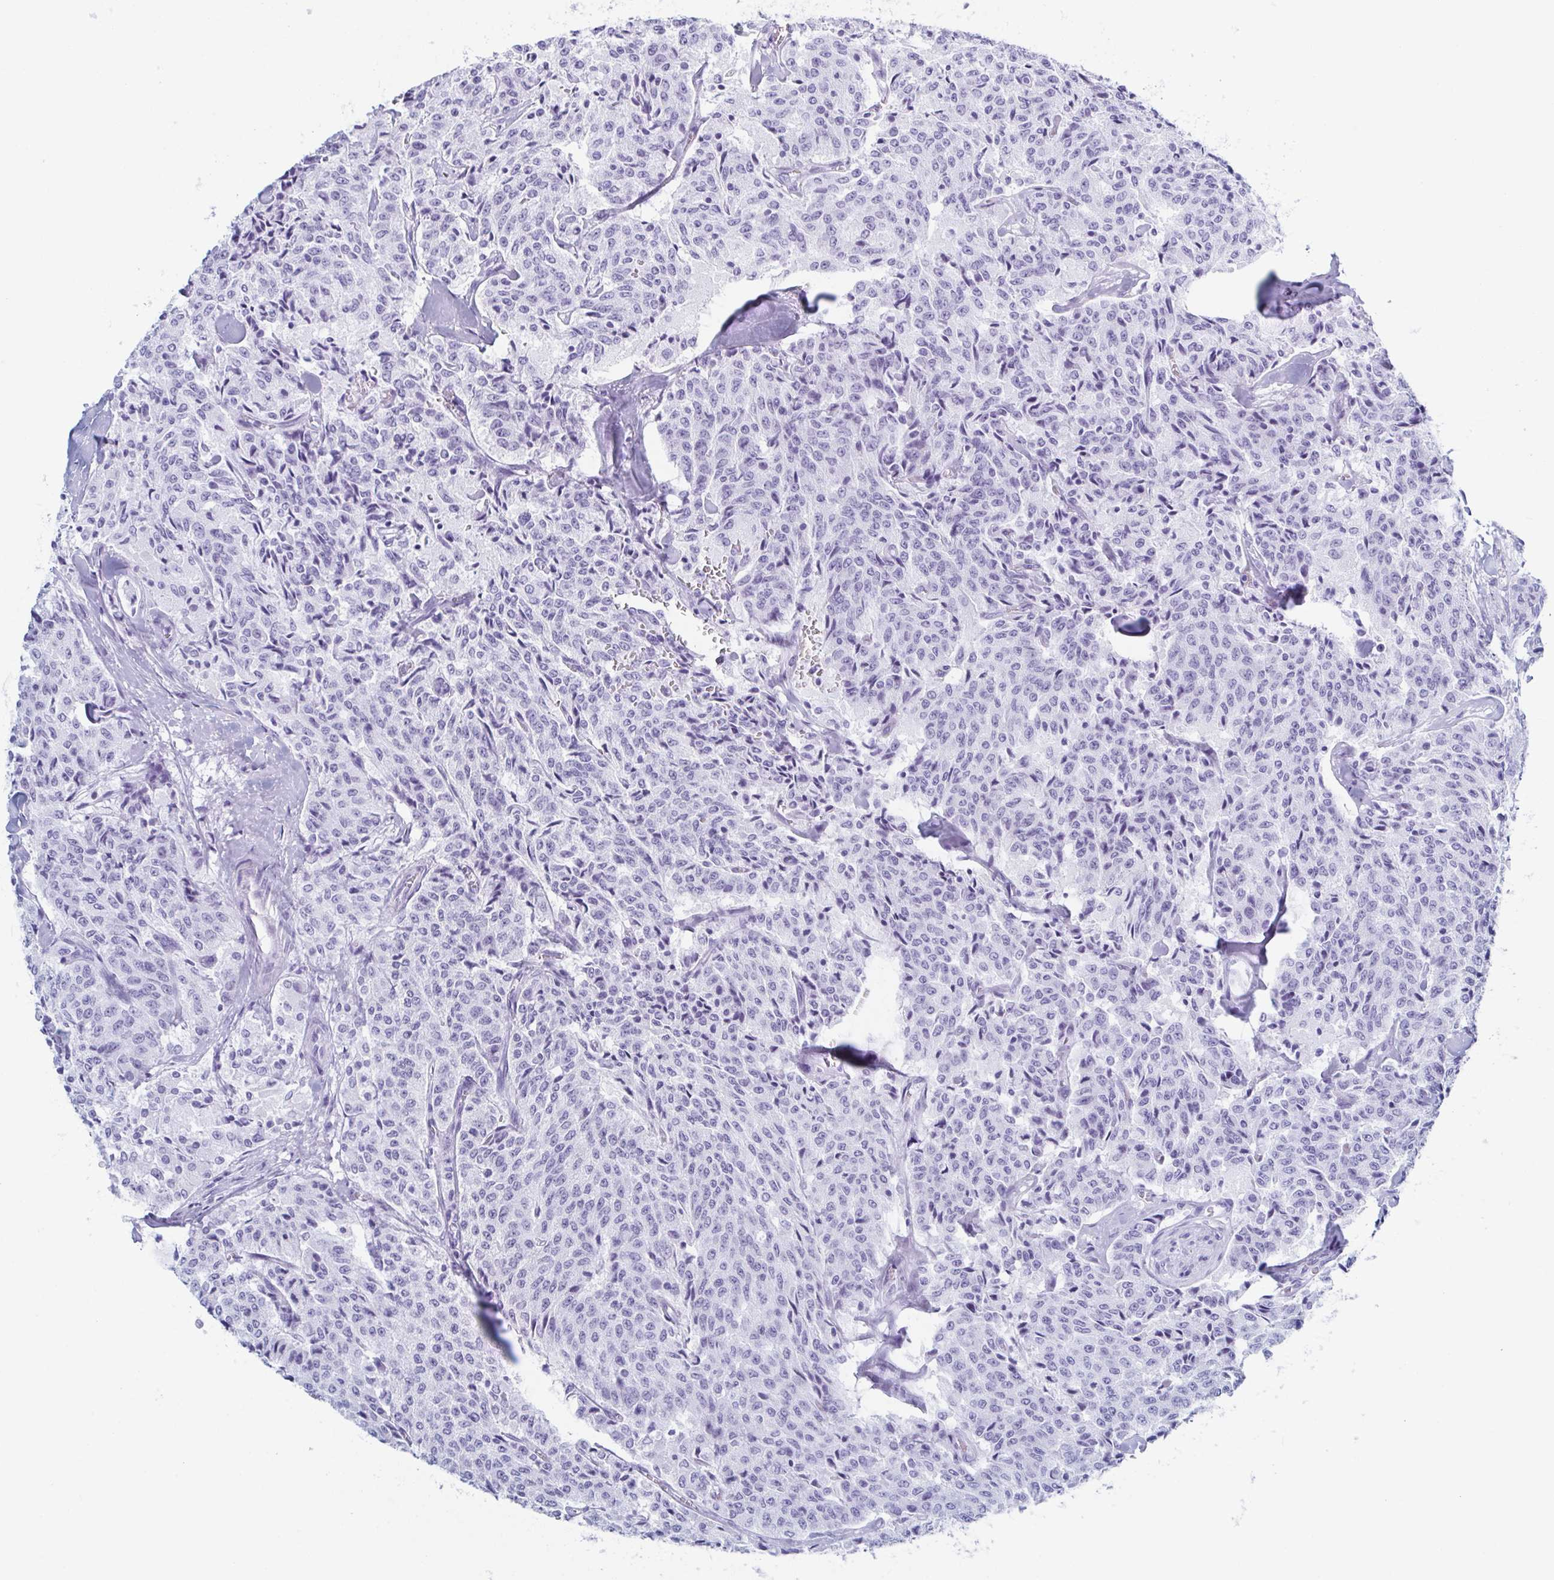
{"staining": {"intensity": "negative", "quantity": "none", "location": "none"}, "tissue": "carcinoid", "cell_type": "Tumor cells", "image_type": "cancer", "snomed": [{"axis": "morphology", "description": "Carcinoid, malignant, NOS"}, {"axis": "topography", "description": "Lung"}], "caption": "IHC micrograph of neoplastic tissue: carcinoid (malignant) stained with DAB (3,3'-diaminobenzidine) reveals no significant protein positivity in tumor cells.", "gene": "ZFP64", "patient": {"sex": "male", "age": 71}}